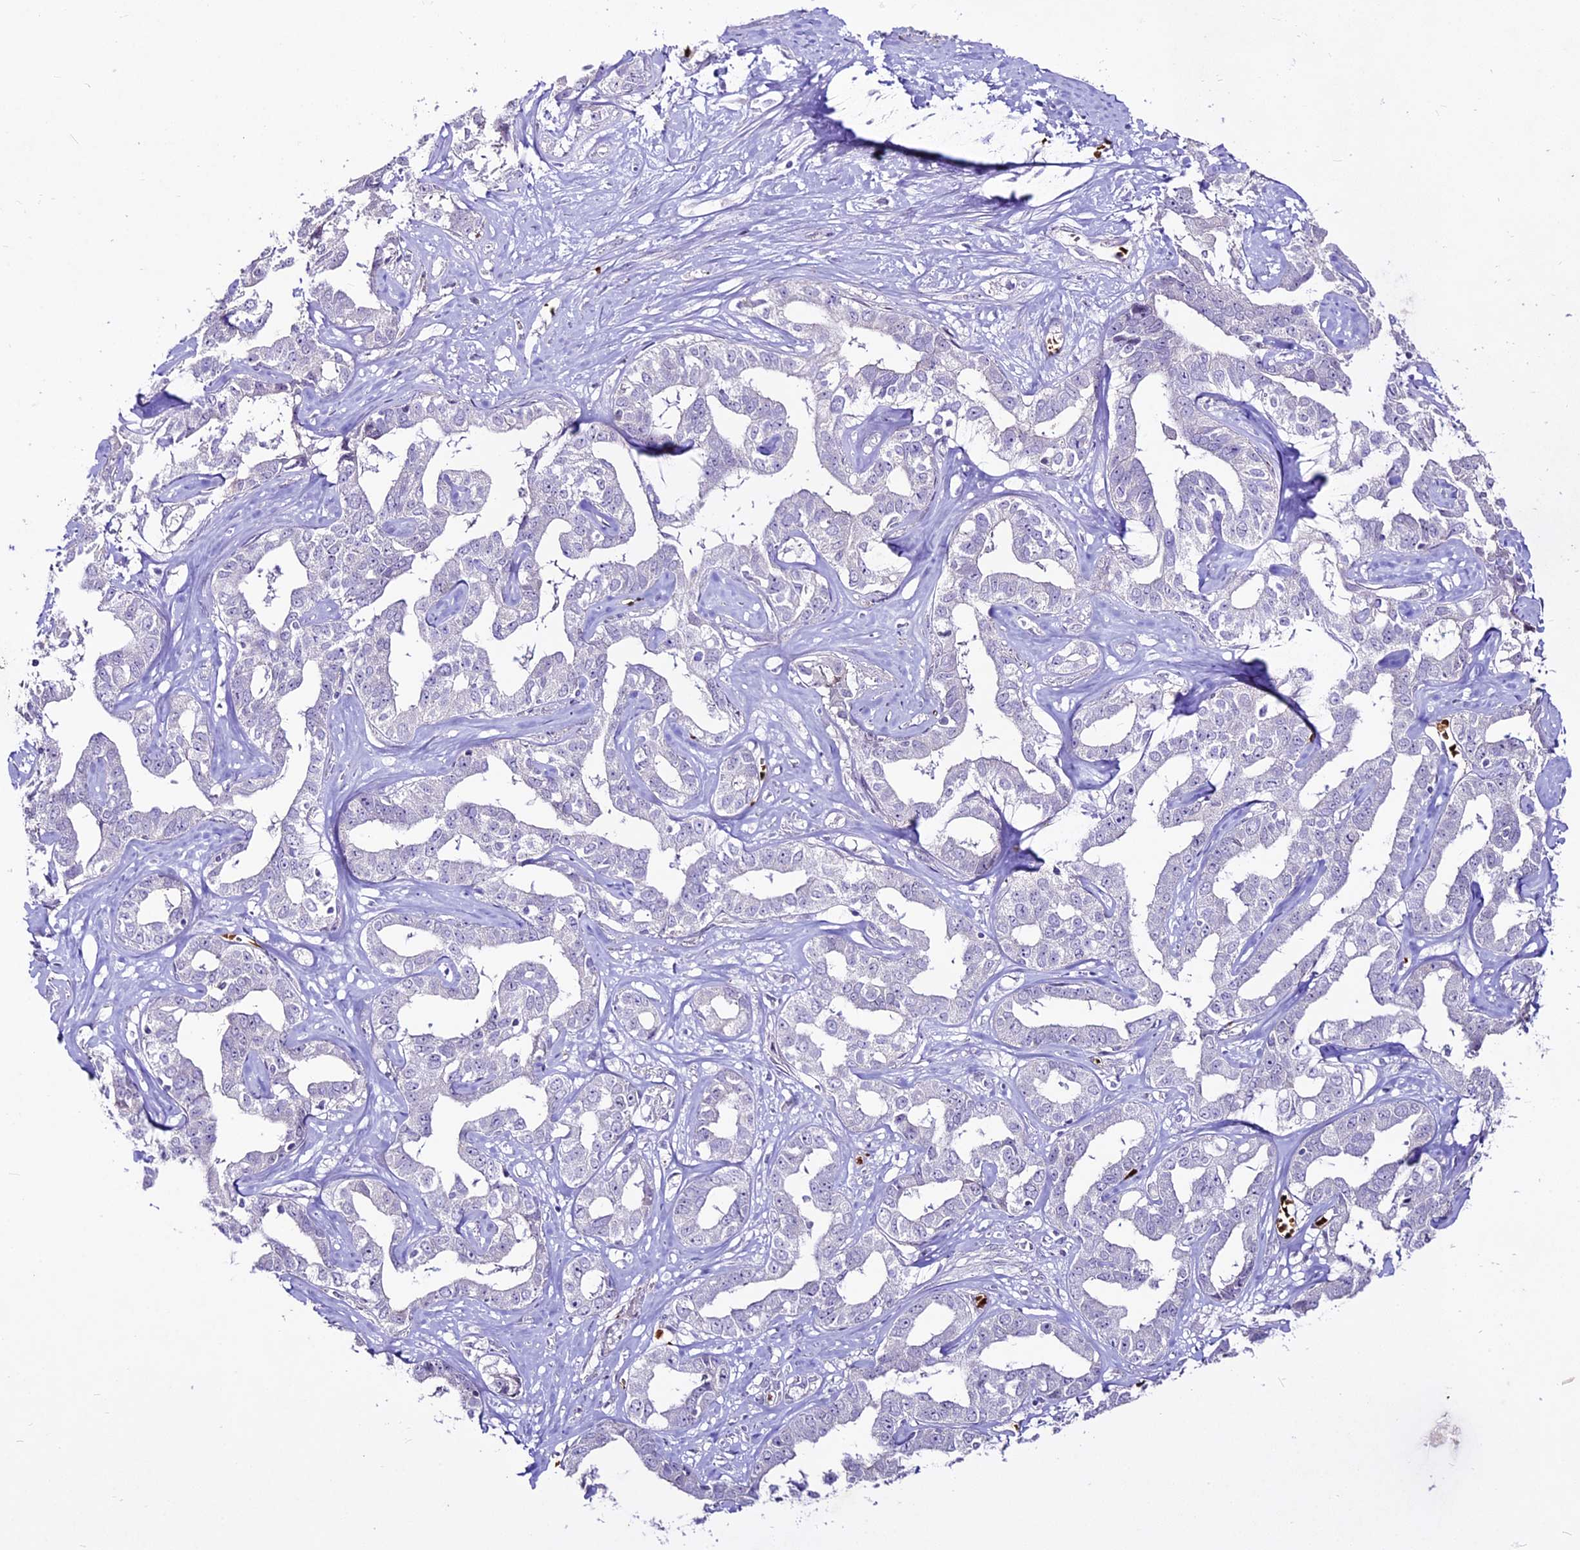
{"staining": {"intensity": "negative", "quantity": "none", "location": "none"}, "tissue": "liver cancer", "cell_type": "Tumor cells", "image_type": "cancer", "snomed": [{"axis": "morphology", "description": "Cholangiocarcinoma"}, {"axis": "topography", "description": "Liver"}], "caption": "Immunohistochemical staining of liver cancer (cholangiocarcinoma) displays no significant staining in tumor cells. (DAB (3,3'-diaminobenzidine) IHC visualized using brightfield microscopy, high magnification).", "gene": "SUSD3", "patient": {"sex": "male", "age": 59}}